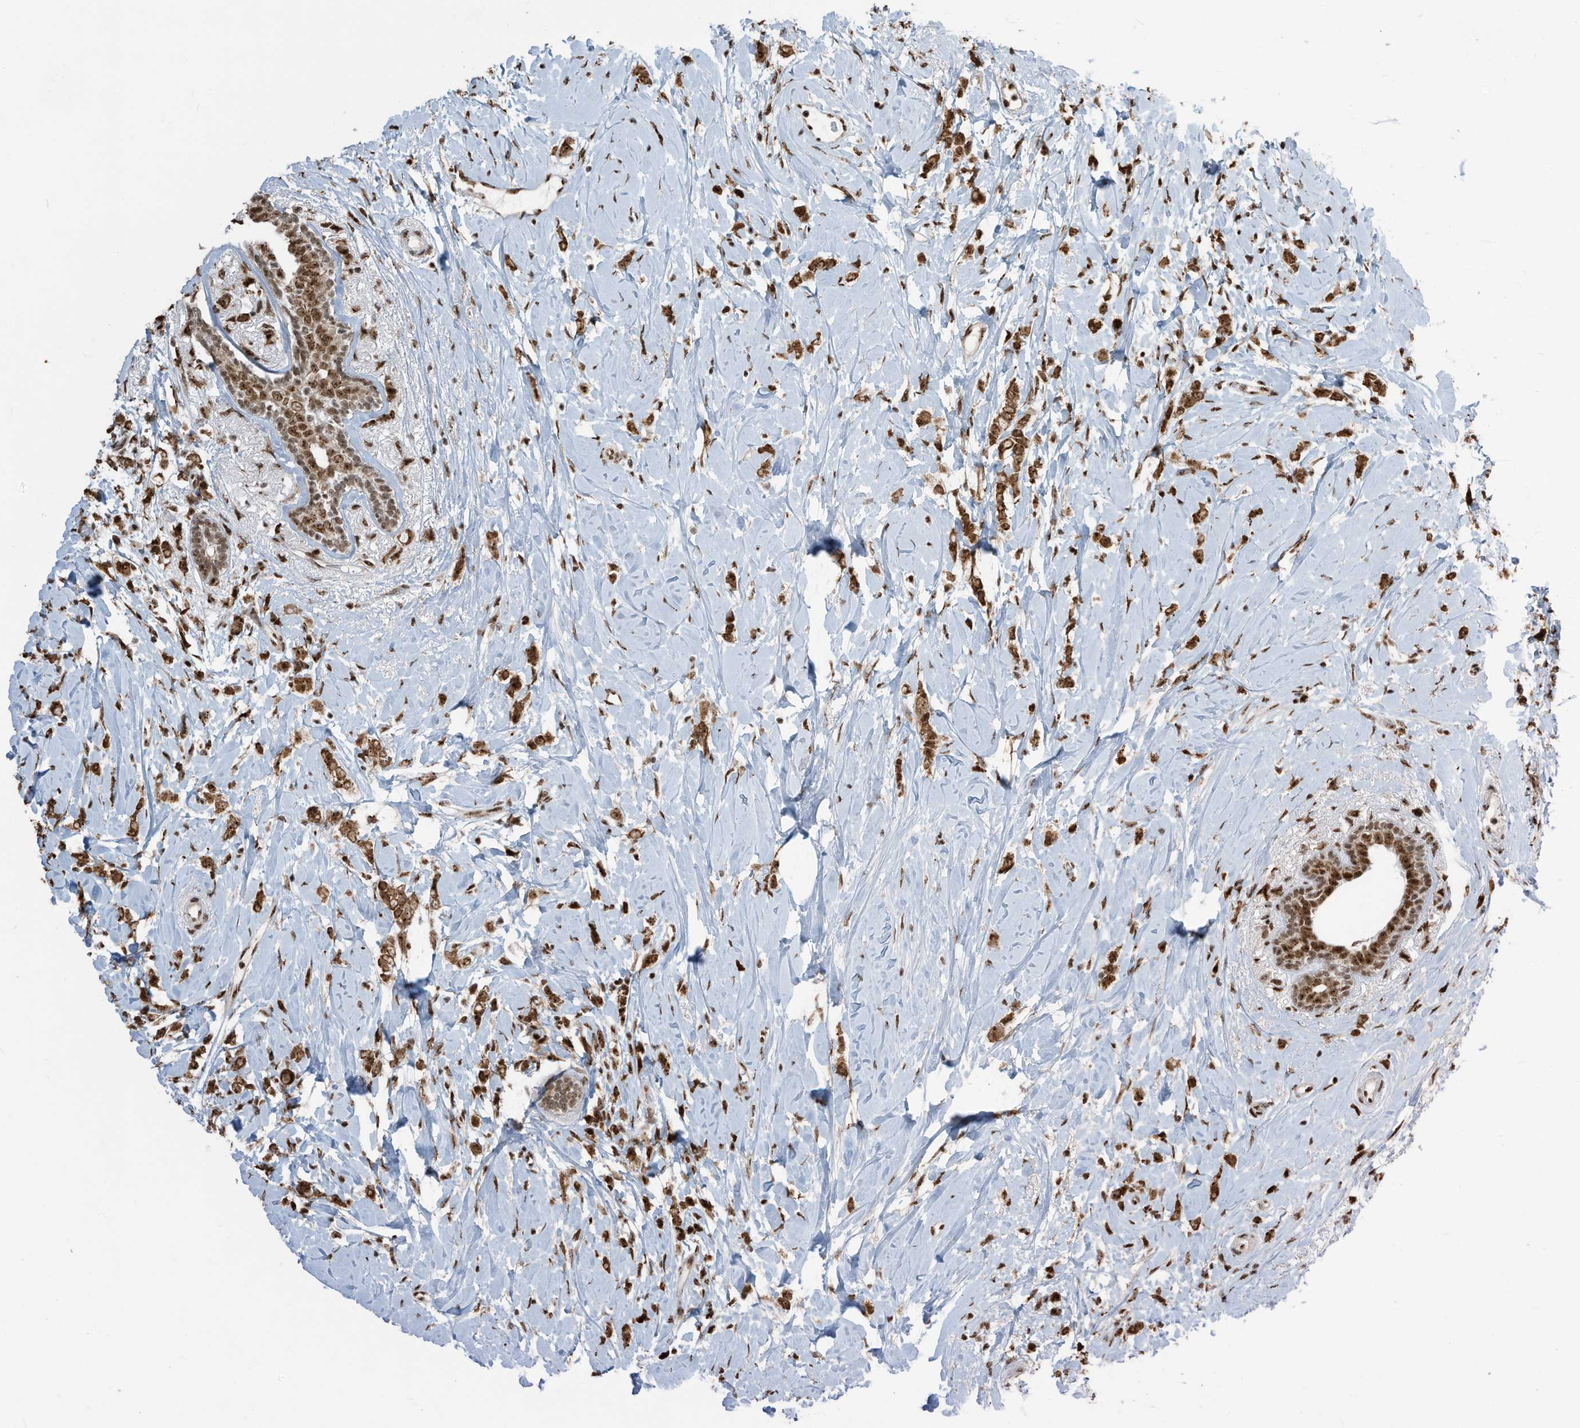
{"staining": {"intensity": "moderate", "quantity": ">75%", "location": "cytoplasmic/membranous,nuclear"}, "tissue": "breast cancer", "cell_type": "Tumor cells", "image_type": "cancer", "snomed": [{"axis": "morphology", "description": "Normal tissue, NOS"}, {"axis": "morphology", "description": "Lobular carcinoma"}, {"axis": "topography", "description": "Breast"}], "caption": "Tumor cells demonstrate moderate cytoplasmic/membranous and nuclear staining in about >75% of cells in breast cancer (lobular carcinoma).", "gene": "LBH", "patient": {"sex": "female", "age": 47}}